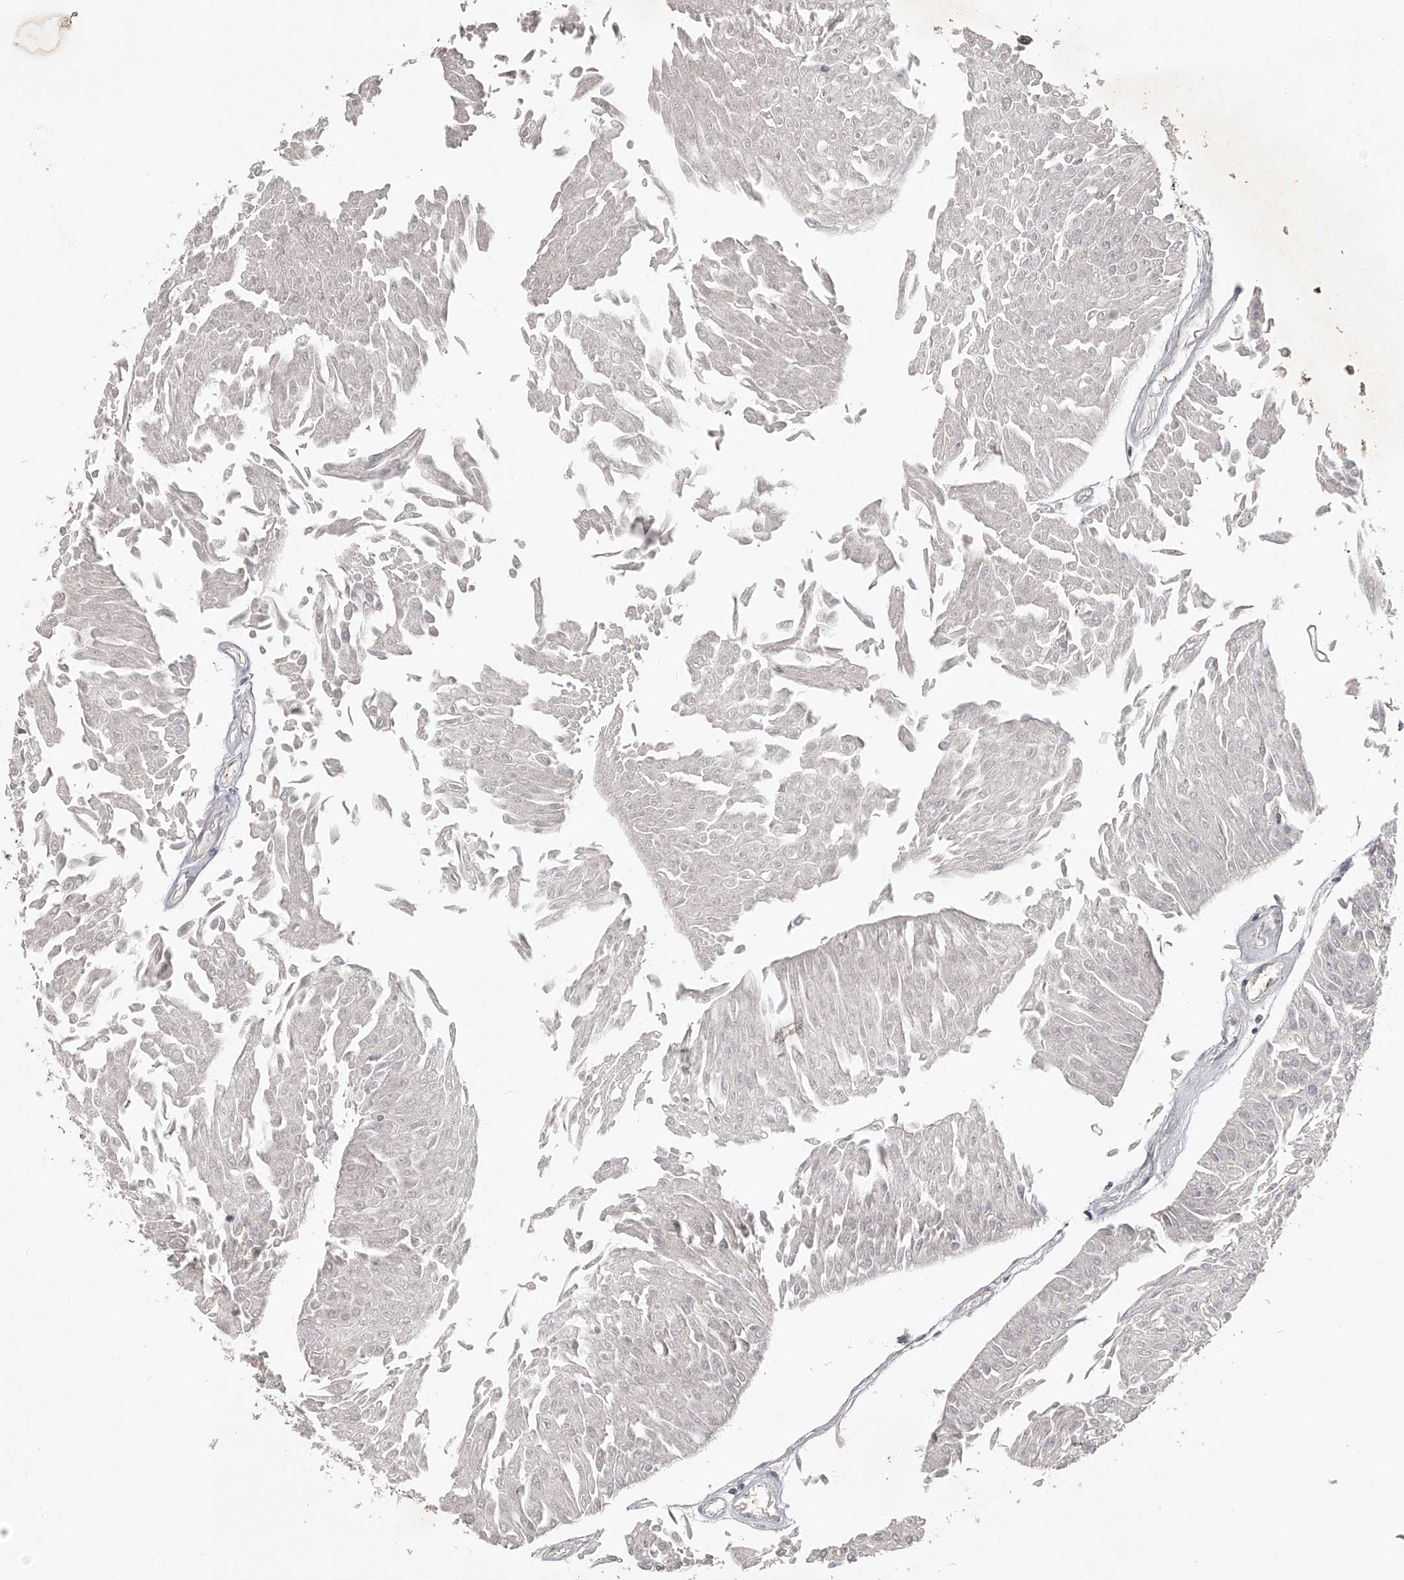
{"staining": {"intensity": "negative", "quantity": "none", "location": "none"}, "tissue": "urothelial cancer", "cell_type": "Tumor cells", "image_type": "cancer", "snomed": [{"axis": "morphology", "description": "Urothelial carcinoma, Low grade"}, {"axis": "topography", "description": "Urinary bladder"}], "caption": "The immunohistochemistry histopathology image has no significant positivity in tumor cells of low-grade urothelial carcinoma tissue. (DAB (3,3'-diaminobenzidine) IHC visualized using brightfield microscopy, high magnification).", "gene": "ZNF582", "patient": {"sex": "male", "age": 67}}